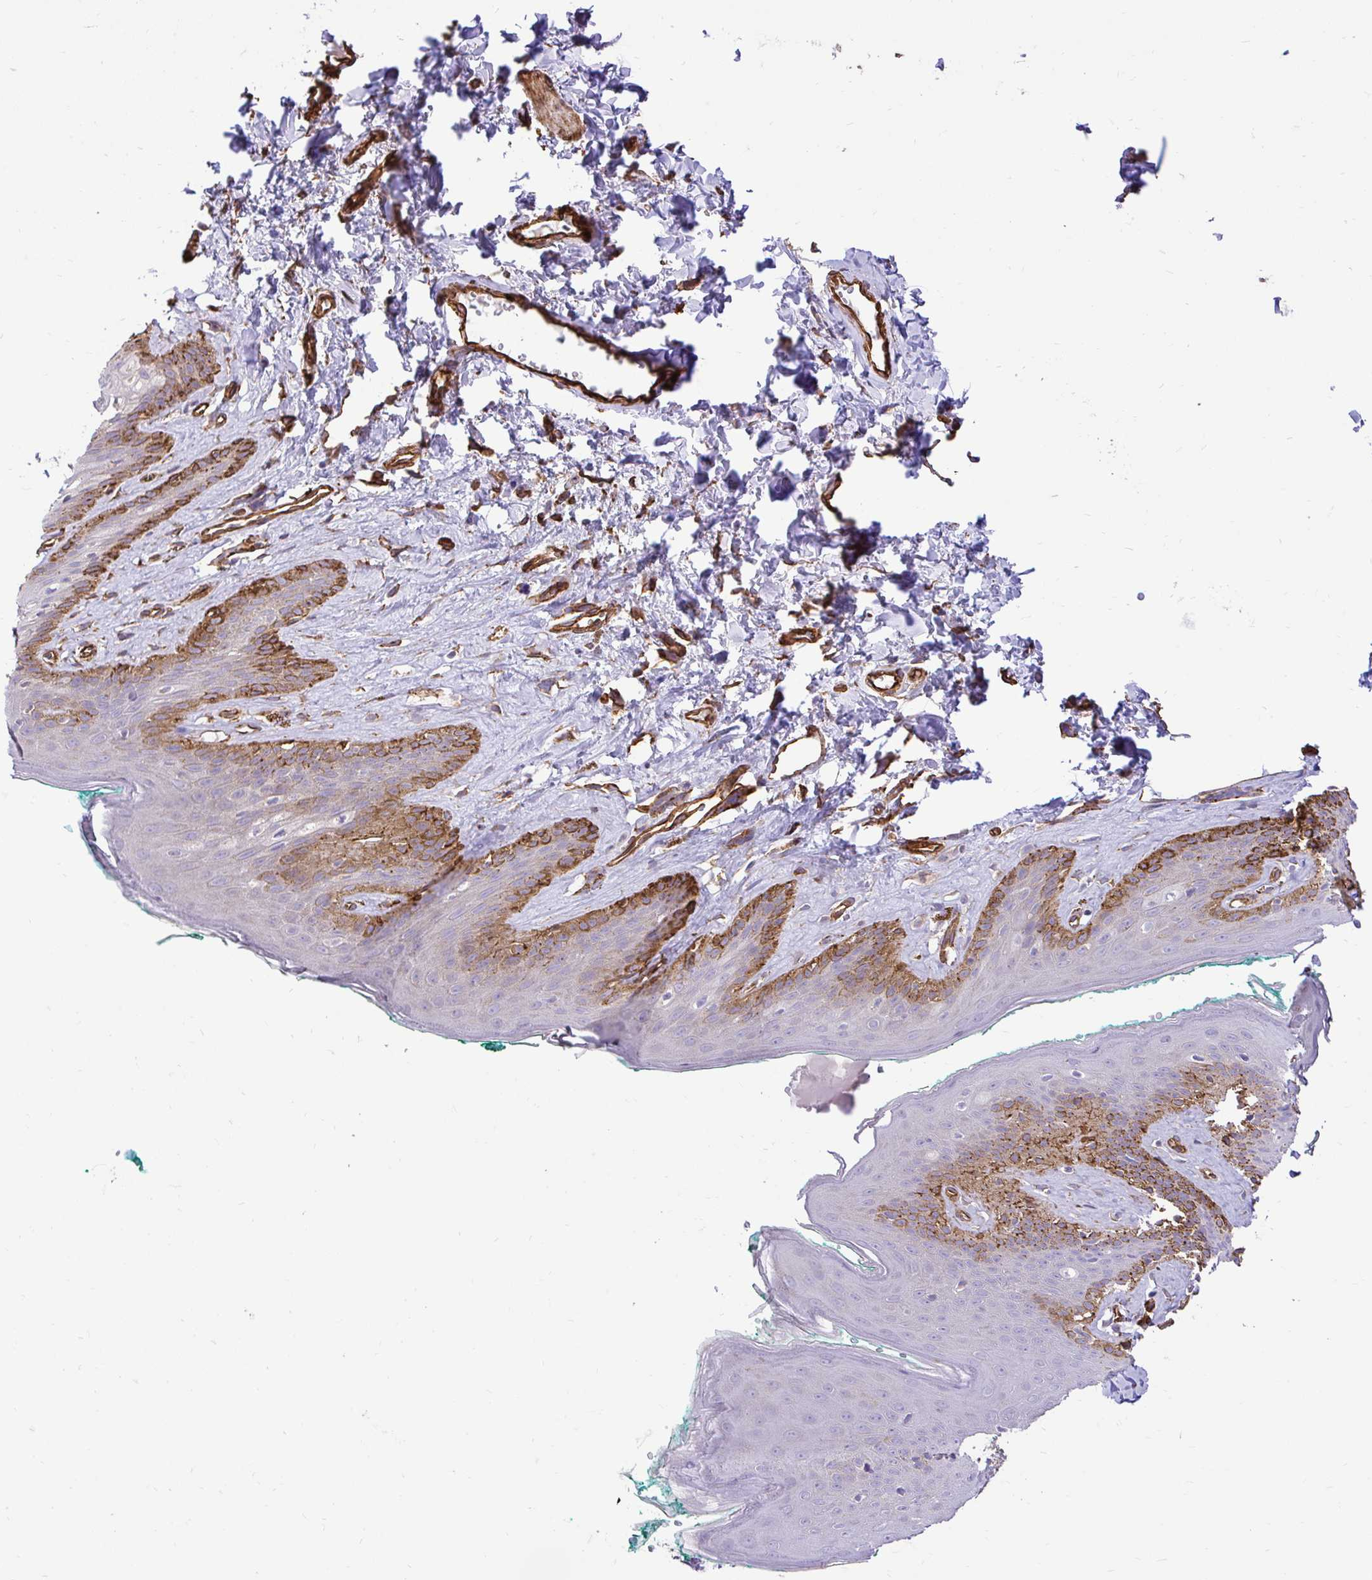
{"staining": {"intensity": "moderate", "quantity": "25%-75%", "location": "cytoplasmic/membranous"}, "tissue": "skin", "cell_type": "Epidermal cells", "image_type": "normal", "snomed": [{"axis": "morphology", "description": "Normal tissue, NOS"}, {"axis": "topography", "description": "Vulva"}, {"axis": "topography", "description": "Peripheral nerve tissue"}], "caption": "Immunohistochemical staining of unremarkable skin demonstrates 25%-75% levels of moderate cytoplasmic/membranous protein expression in approximately 25%-75% of epidermal cells. The staining is performed using DAB brown chromogen to label protein expression. The nuclei are counter-stained blue using hematoxylin.", "gene": "PTPRK", "patient": {"sex": "female", "age": 66}}